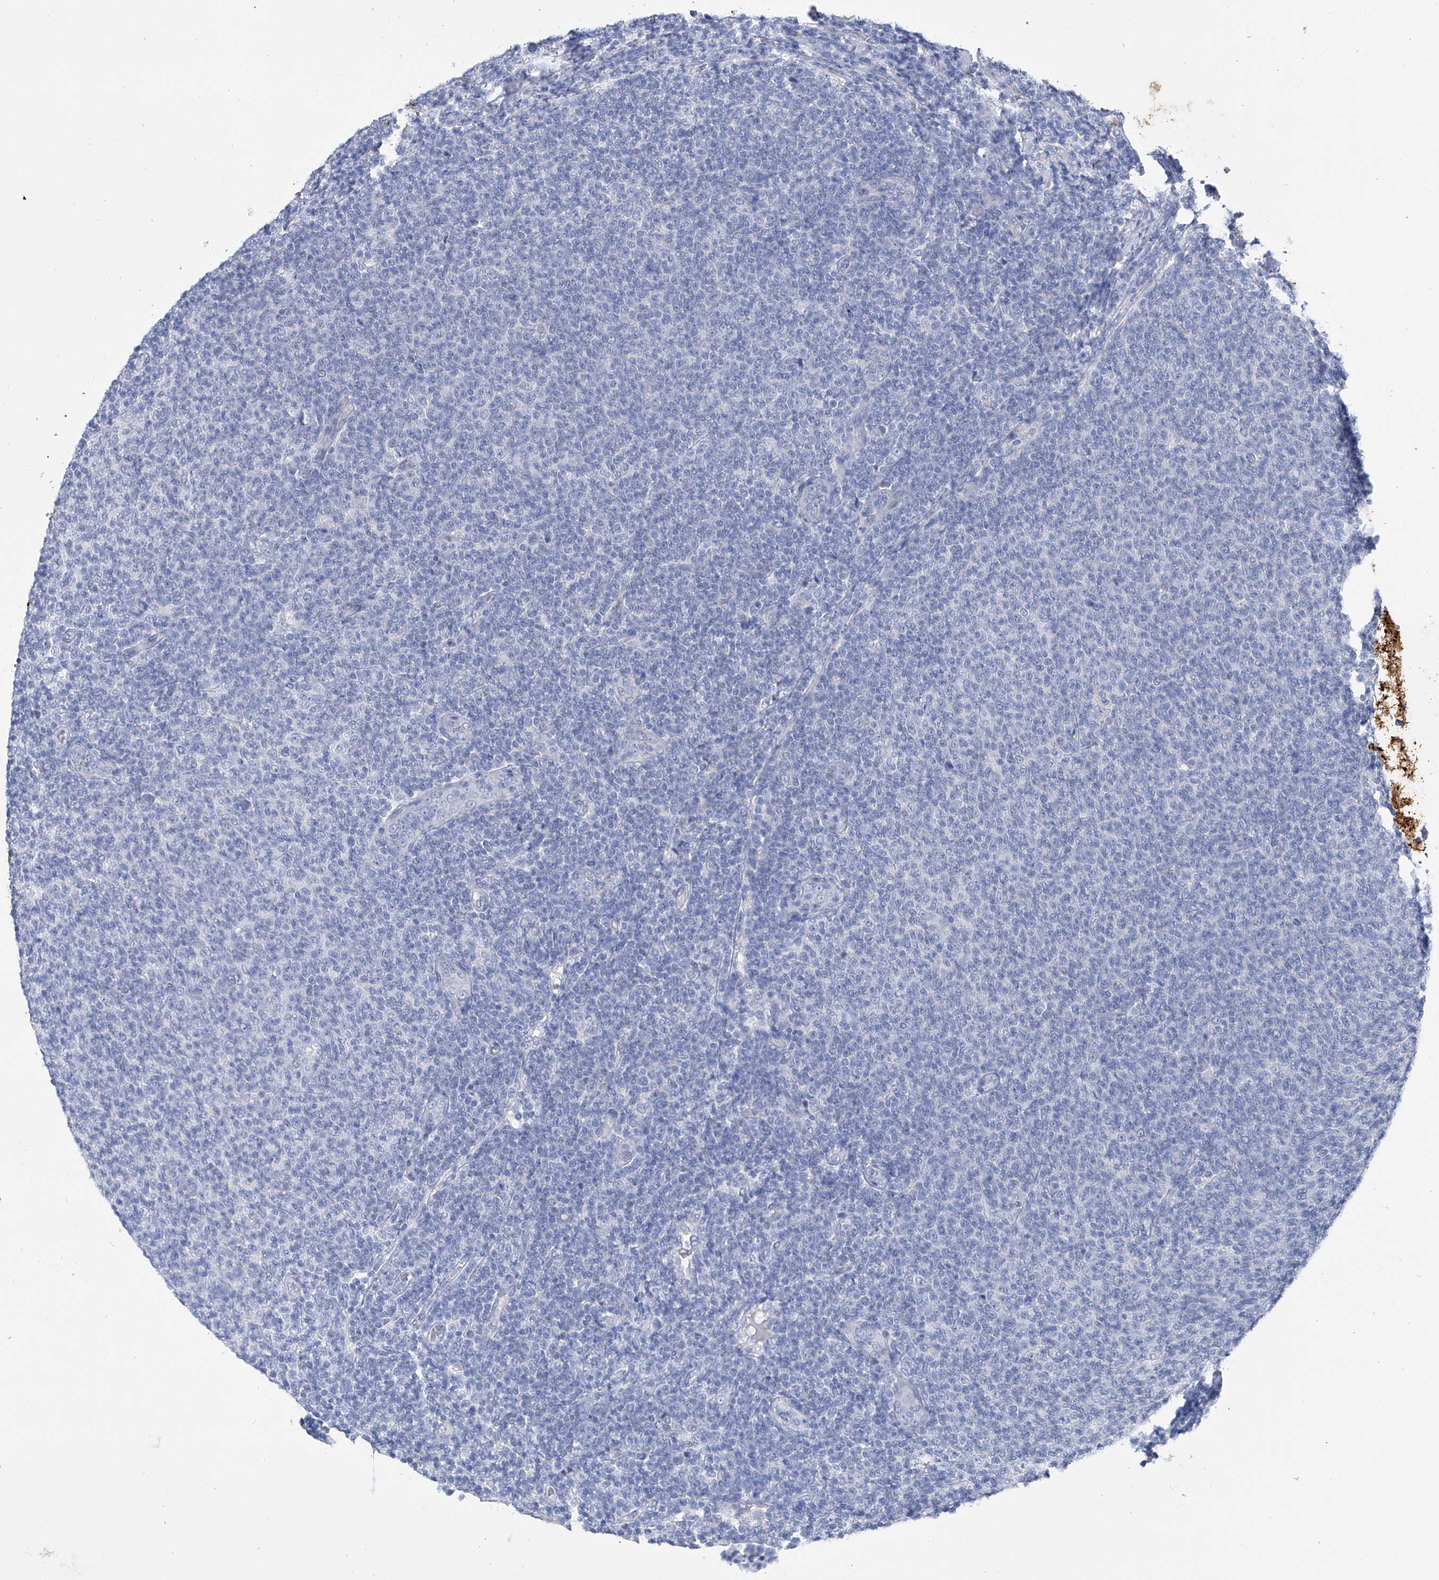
{"staining": {"intensity": "negative", "quantity": "none", "location": "none"}, "tissue": "lymphoma", "cell_type": "Tumor cells", "image_type": "cancer", "snomed": [{"axis": "morphology", "description": "Malignant lymphoma, non-Hodgkin's type, Low grade"}, {"axis": "topography", "description": "Lymph node"}], "caption": "An immunohistochemistry (IHC) photomicrograph of malignant lymphoma, non-Hodgkin's type (low-grade) is shown. There is no staining in tumor cells of malignant lymphoma, non-Hodgkin's type (low-grade).", "gene": "ADRA1A", "patient": {"sex": "male", "age": 66}}